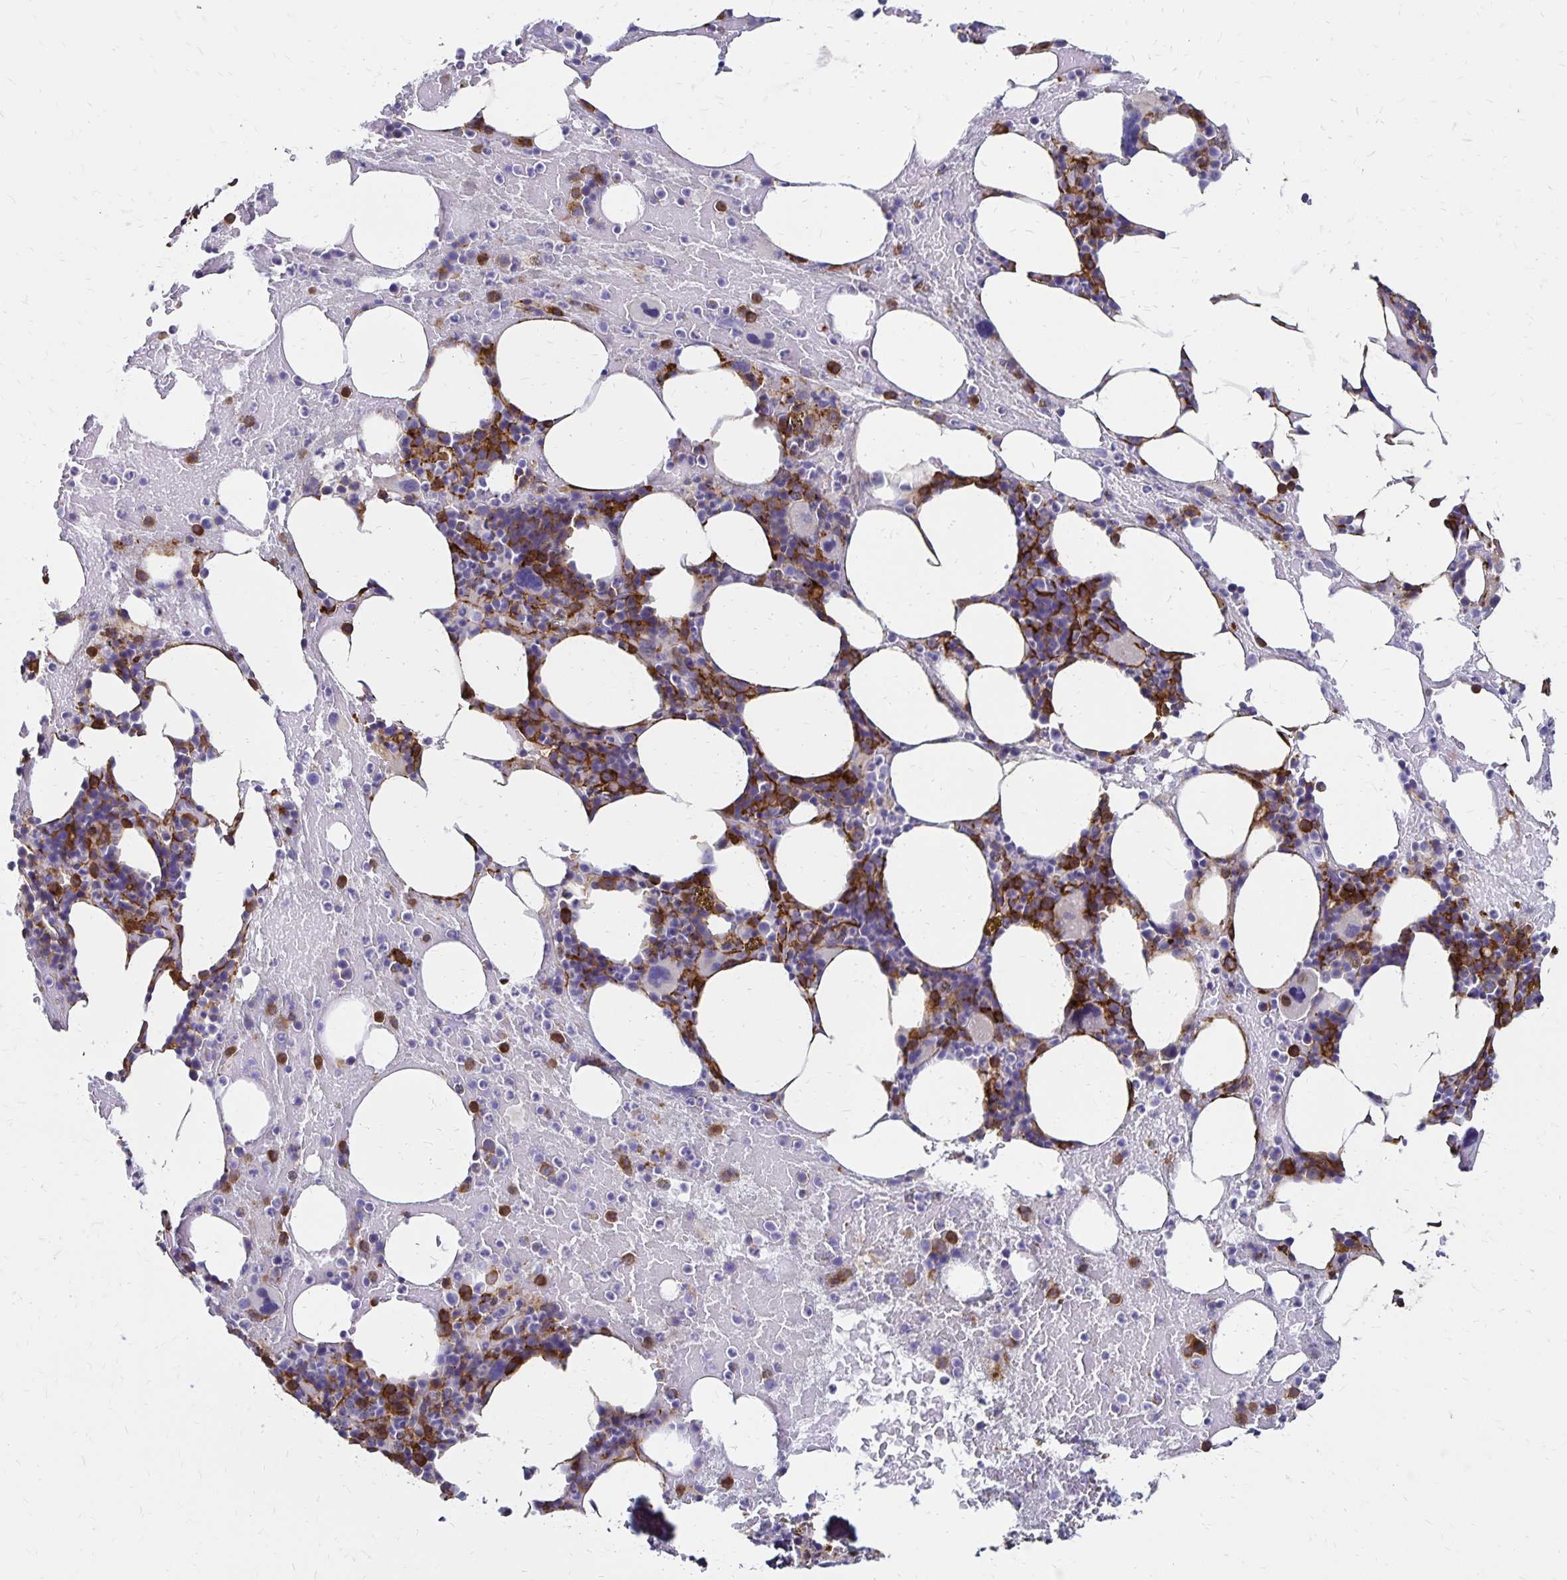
{"staining": {"intensity": "moderate", "quantity": "25%-75%", "location": "cytoplasmic/membranous"}, "tissue": "bone marrow", "cell_type": "Hematopoietic cells", "image_type": "normal", "snomed": [{"axis": "morphology", "description": "Normal tissue, NOS"}, {"axis": "topography", "description": "Bone marrow"}], "caption": "The image reveals a brown stain indicating the presence of a protein in the cytoplasmic/membranous of hematopoietic cells in bone marrow. Ihc stains the protein of interest in brown and the nuclei are stained blue.", "gene": "TNS3", "patient": {"sex": "female", "age": 62}}